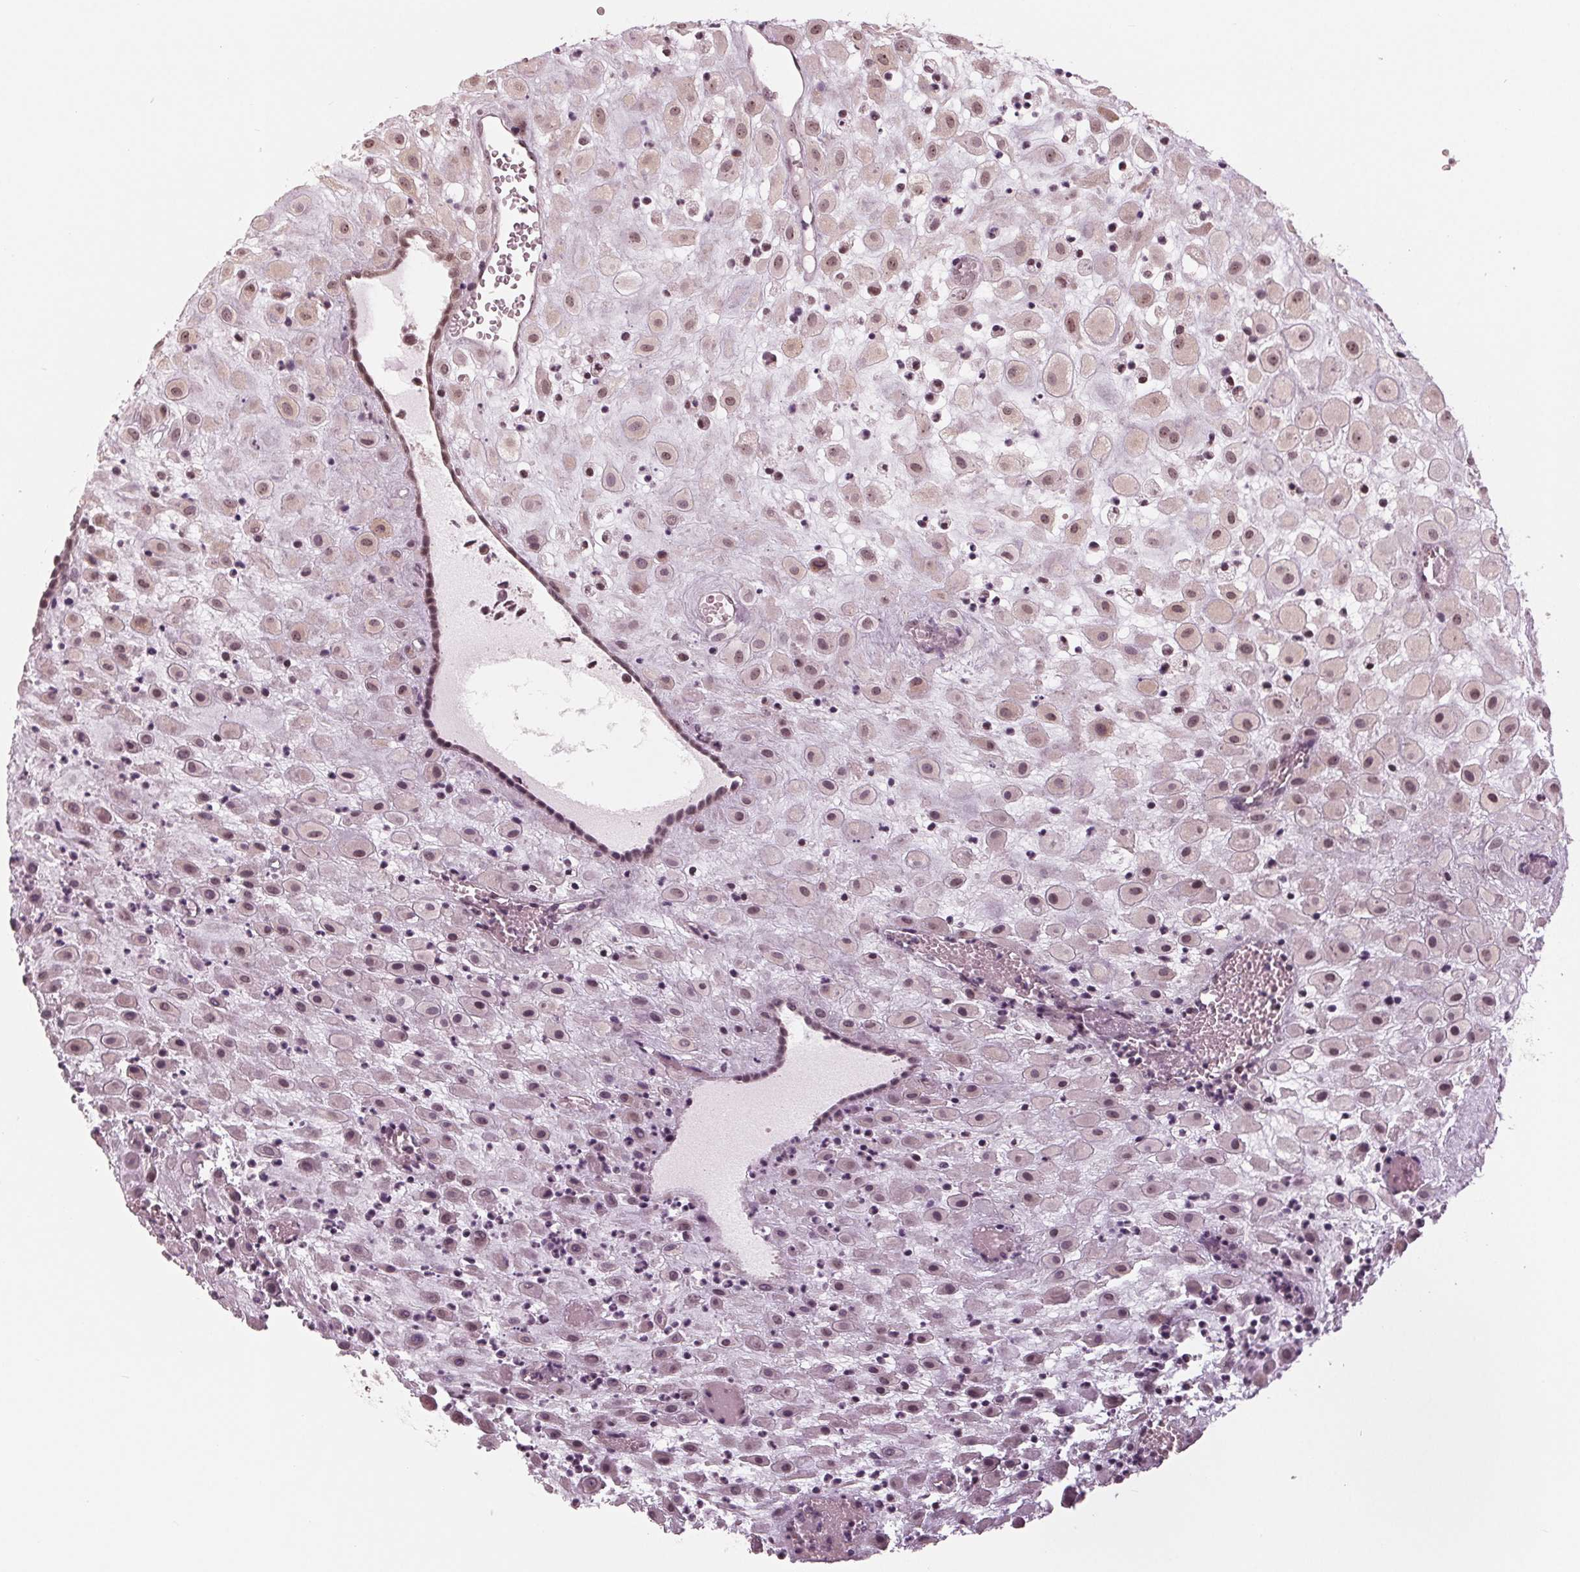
{"staining": {"intensity": "moderate", "quantity": "<25%", "location": "nuclear"}, "tissue": "placenta", "cell_type": "Decidual cells", "image_type": "normal", "snomed": [{"axis": "morphology", "description": "Normal tissue, NOS"}, {"axis": "topography", "description": "Placenta"}], "caption": "Immunohistochemistry image of unremarkable placenta stained for a protein (brown), which reveals low levels of moderate nuclear staining in approximately <25% of decidual cells.", "gene": "SLX4", "patient": {"sex": "female", "age": 24}}